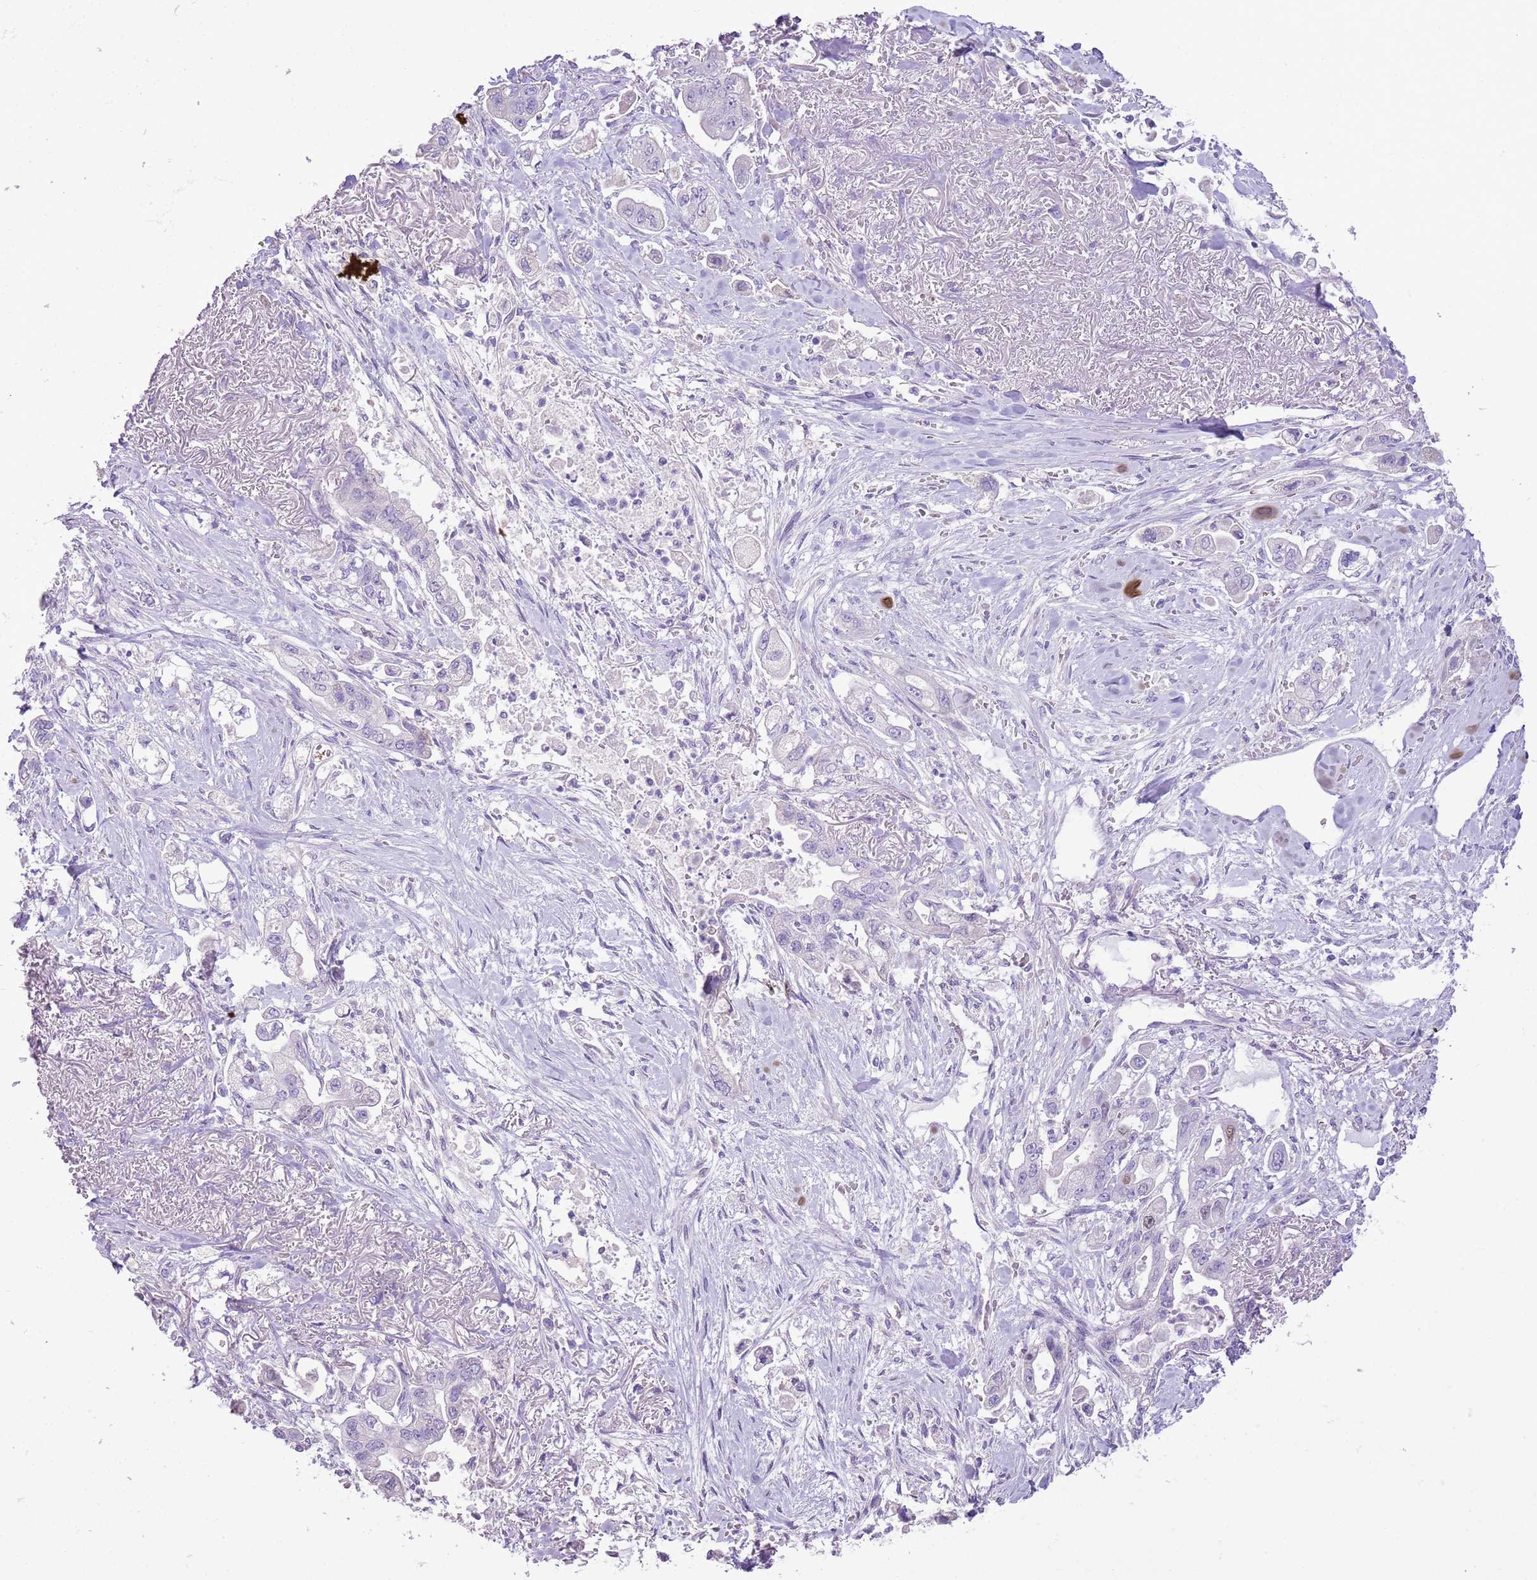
{"staining": {"intensity": "negative", "quantity": "none", "location": "none"}, "tissue": "stomach cancer", "cell_type": "Tumor cells", "image_type": "cancer", "snomed": [{"axis": "morphology", "description": "Adenocarcinoma, NOS"}, {"axis": "topography", "description": "Stomach"}], "caption": "The IHC photomicrograph has no significant staining in tumor cells of adenocarcinoma (stomach) tissue.", "gene": "GMNN", "patient": {"sex": "male", "age": 62}}